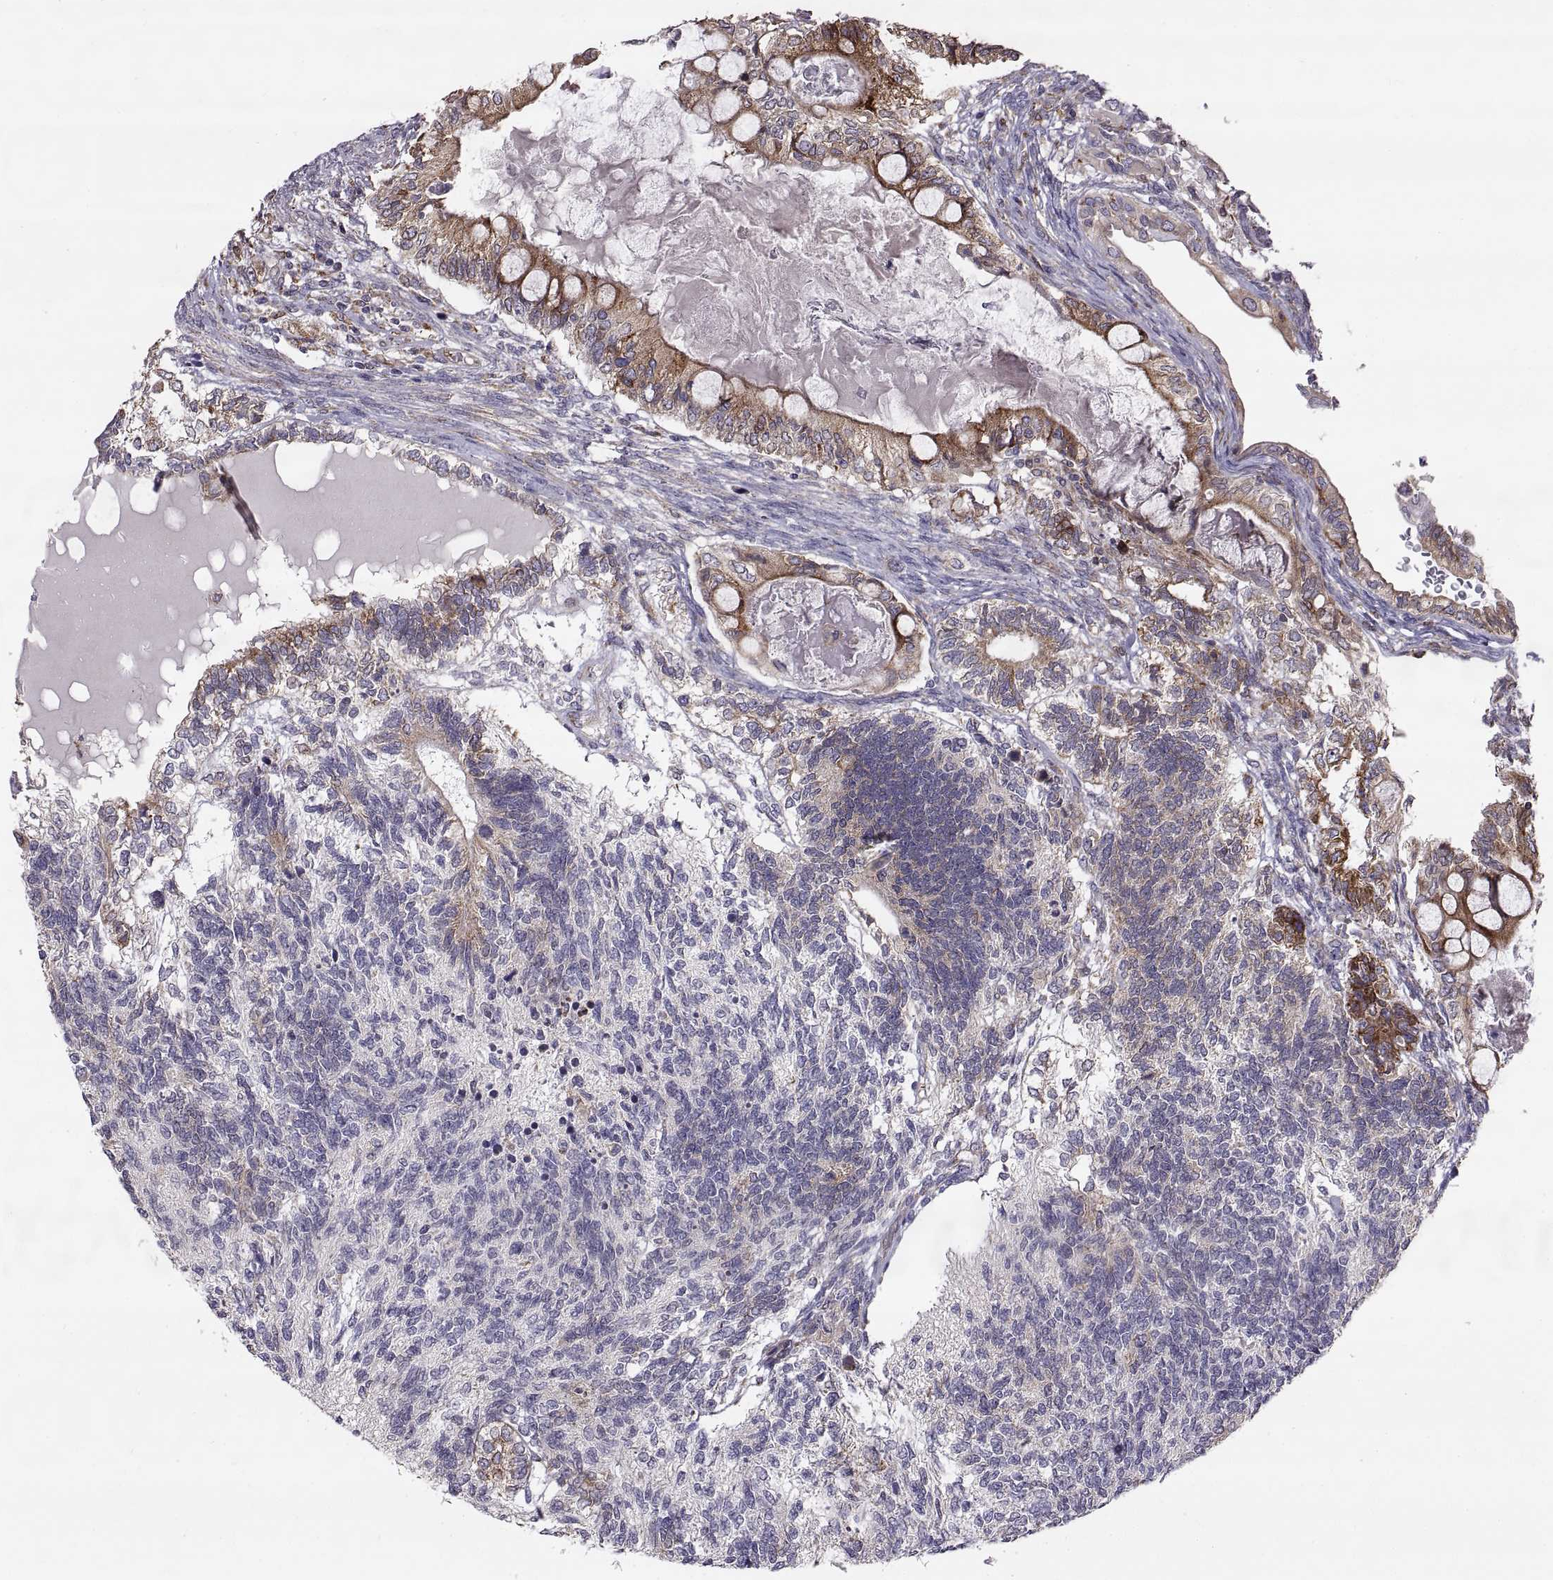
{"staining": {"intensity": "strong", "quantity": ">75%", "location": "cytoplasmic/membranous"}, "tissue": "testis cancer", "cell_type": "Tumor cells", "image_type": "cancer", "snomed": [{"axis": "morphology", "description": "Seminoma, NOS"}, {"axis": "morphology", "description": "Carcinoma, Embryonal, NOS"}, {"axis": "topography", "description": "Testis"}], "caption": "Approximately >75% of tumor cells in testis cancer exhibit strong cytoplasmic/membranous protein staining as visualized by brown immunohistochemical staining.", "gene": "PLEKHB2", "patient": {"sex": "male", "age": 41}}